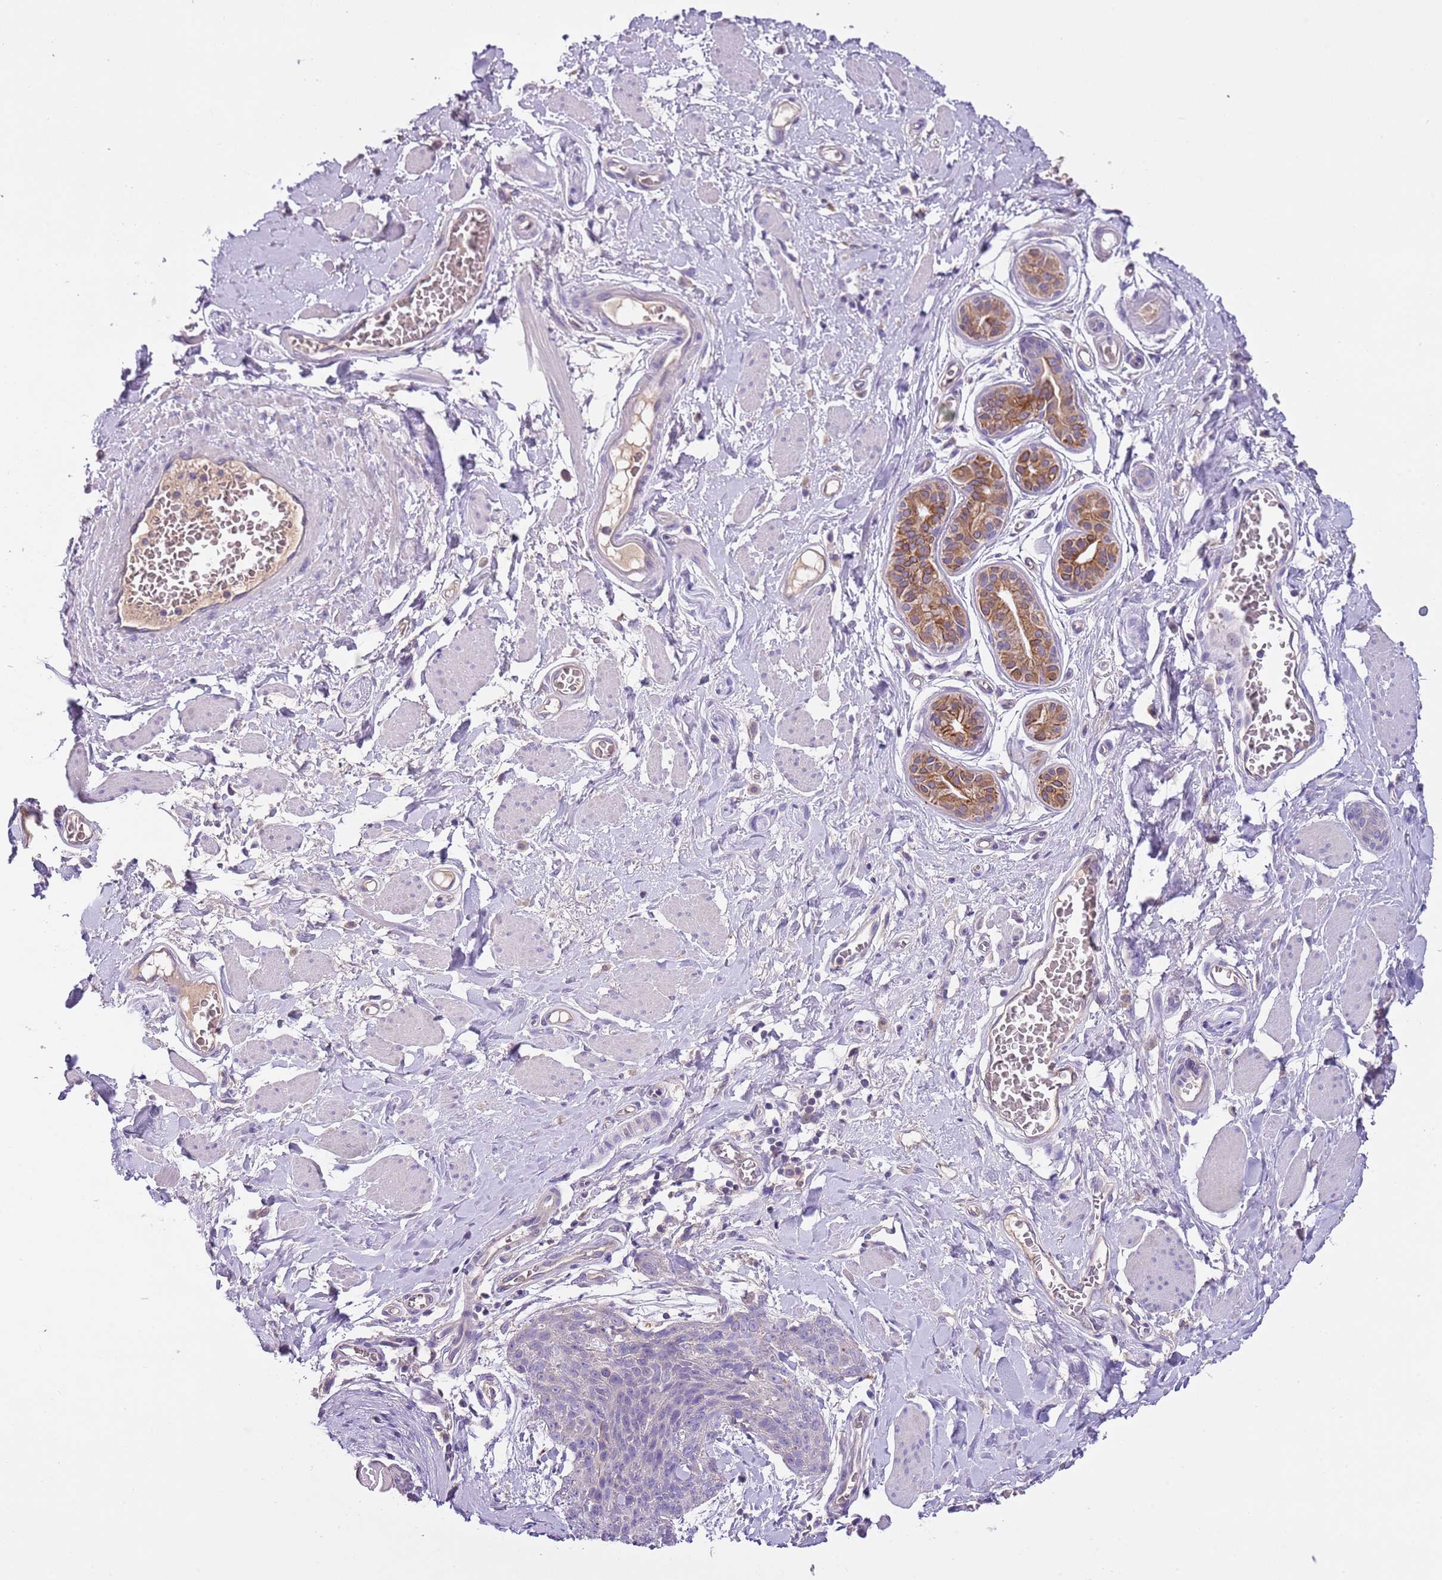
{"staining": {"intensity": "negative", "quantity": "none", "location": "none"}, "tissue": "skin cancer", "cell_type": "Tumor cells", "image_type": "cancer", "snomed": [{"axis": "morphology", "description": "Squamous cell carcinoma, NOS"}, {"axis": "topography", "description": "Skin"}, {"axis": "topography", "description": "Vulva"}], "caption": "DAB immunohistochemical staining of skin squamous cell carcinoma reveals no significant expression in tumor cells.", "gene": "HES3", "patient": {"sex": "female", "age": 85}}